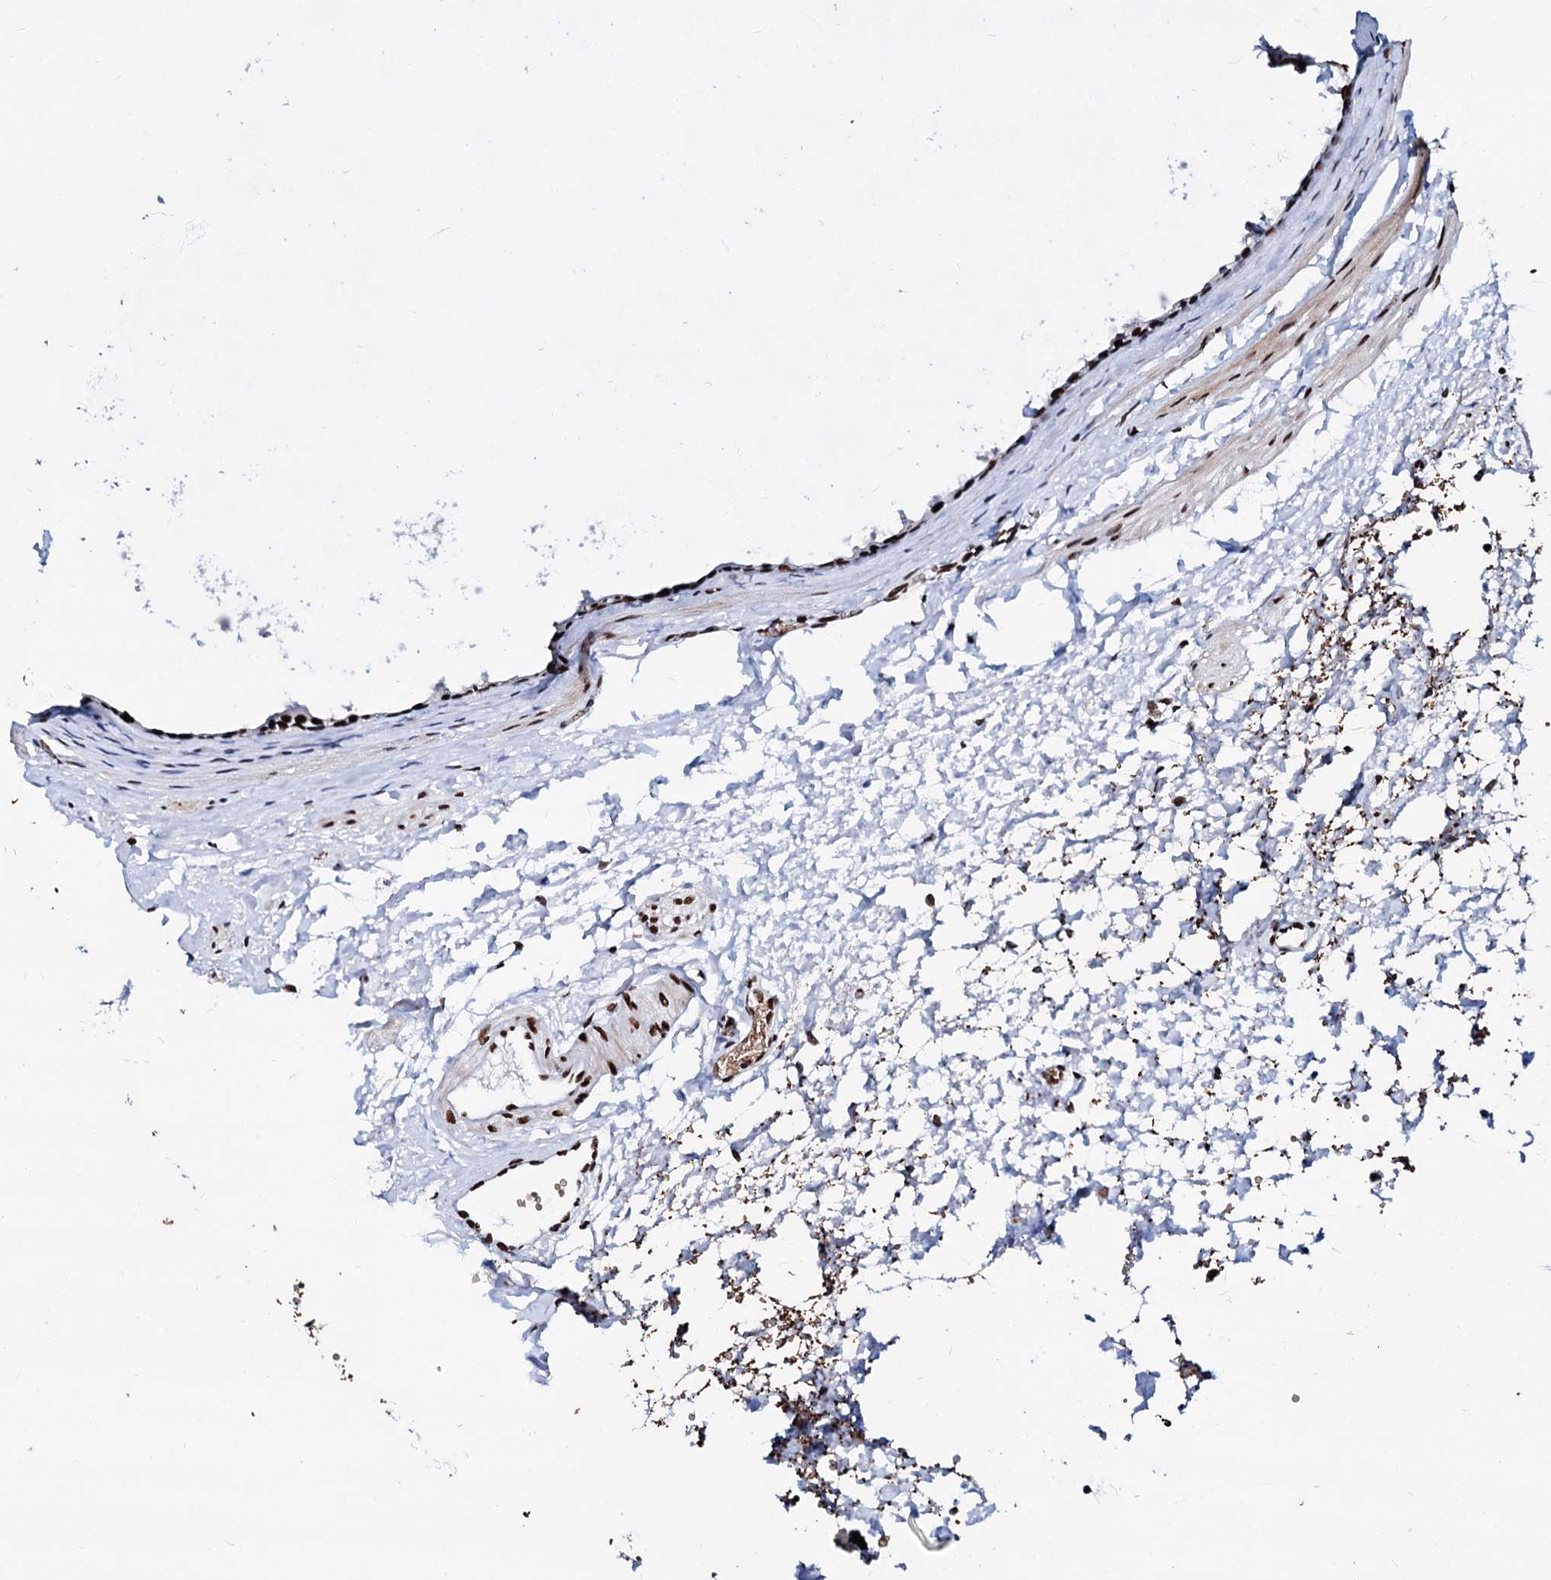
{"staining": {"intensity": "moderate", "quantity": ">75%", "location": "nuclear"}, "tissue": "ovary", "cell_type": "Follicle cells", "image_type": "normal", "snomed": [{"axis": "morphology", "description": "Normal tissue, NOS"}, {"axis": "topography", "description": "Ovary"}], "caption": "This histopathology image demonstrates immunohistochemistry staining of benign human ovary, with medium moderate nuclear expression in approximately >75% of follicle cells.", "gene": "RALY", "patient": {"sex": "female", "age": 41}}